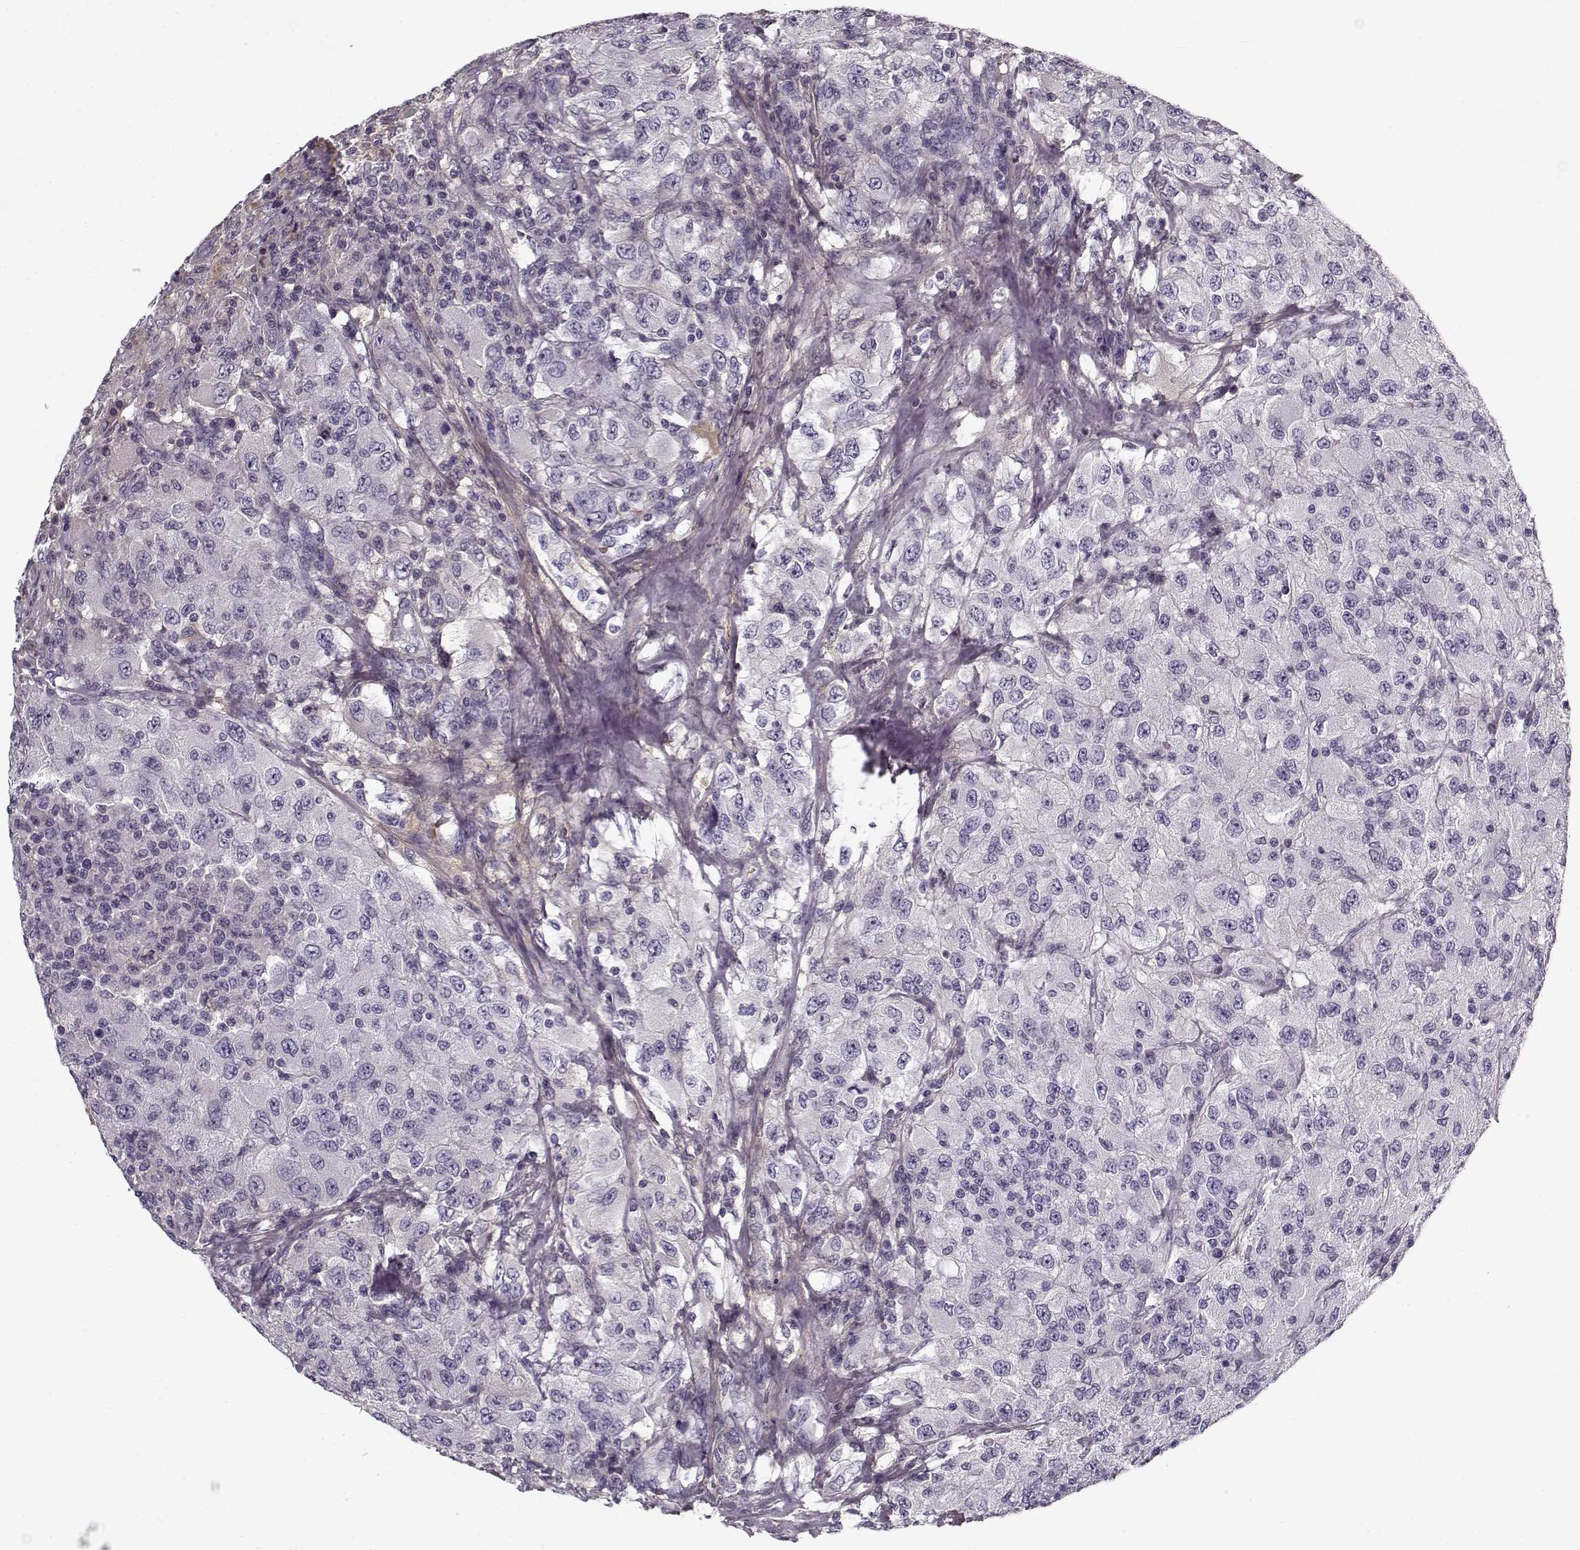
{"staining": {"intensity": "negative", "quantity": "none", "location": "none"}, "tissue": "renal cancer", "cell_type": "Tumor cells", "image_type": "cancer", "snomed": [{"axis": "morphology", "description": "Adenocarcinoma, NOS"}, {"axis": "topography", "description": "Kidney"}], "caption": "Immunohistochemistry (IHC) image of neoplastic tissue: renal cancer stained with DAB (3,3'-diaminobenzidine) reveals no significant protein expression in tumor cells.", "gene": "LUM", "patient": {"sex": "female", "age": 67}}